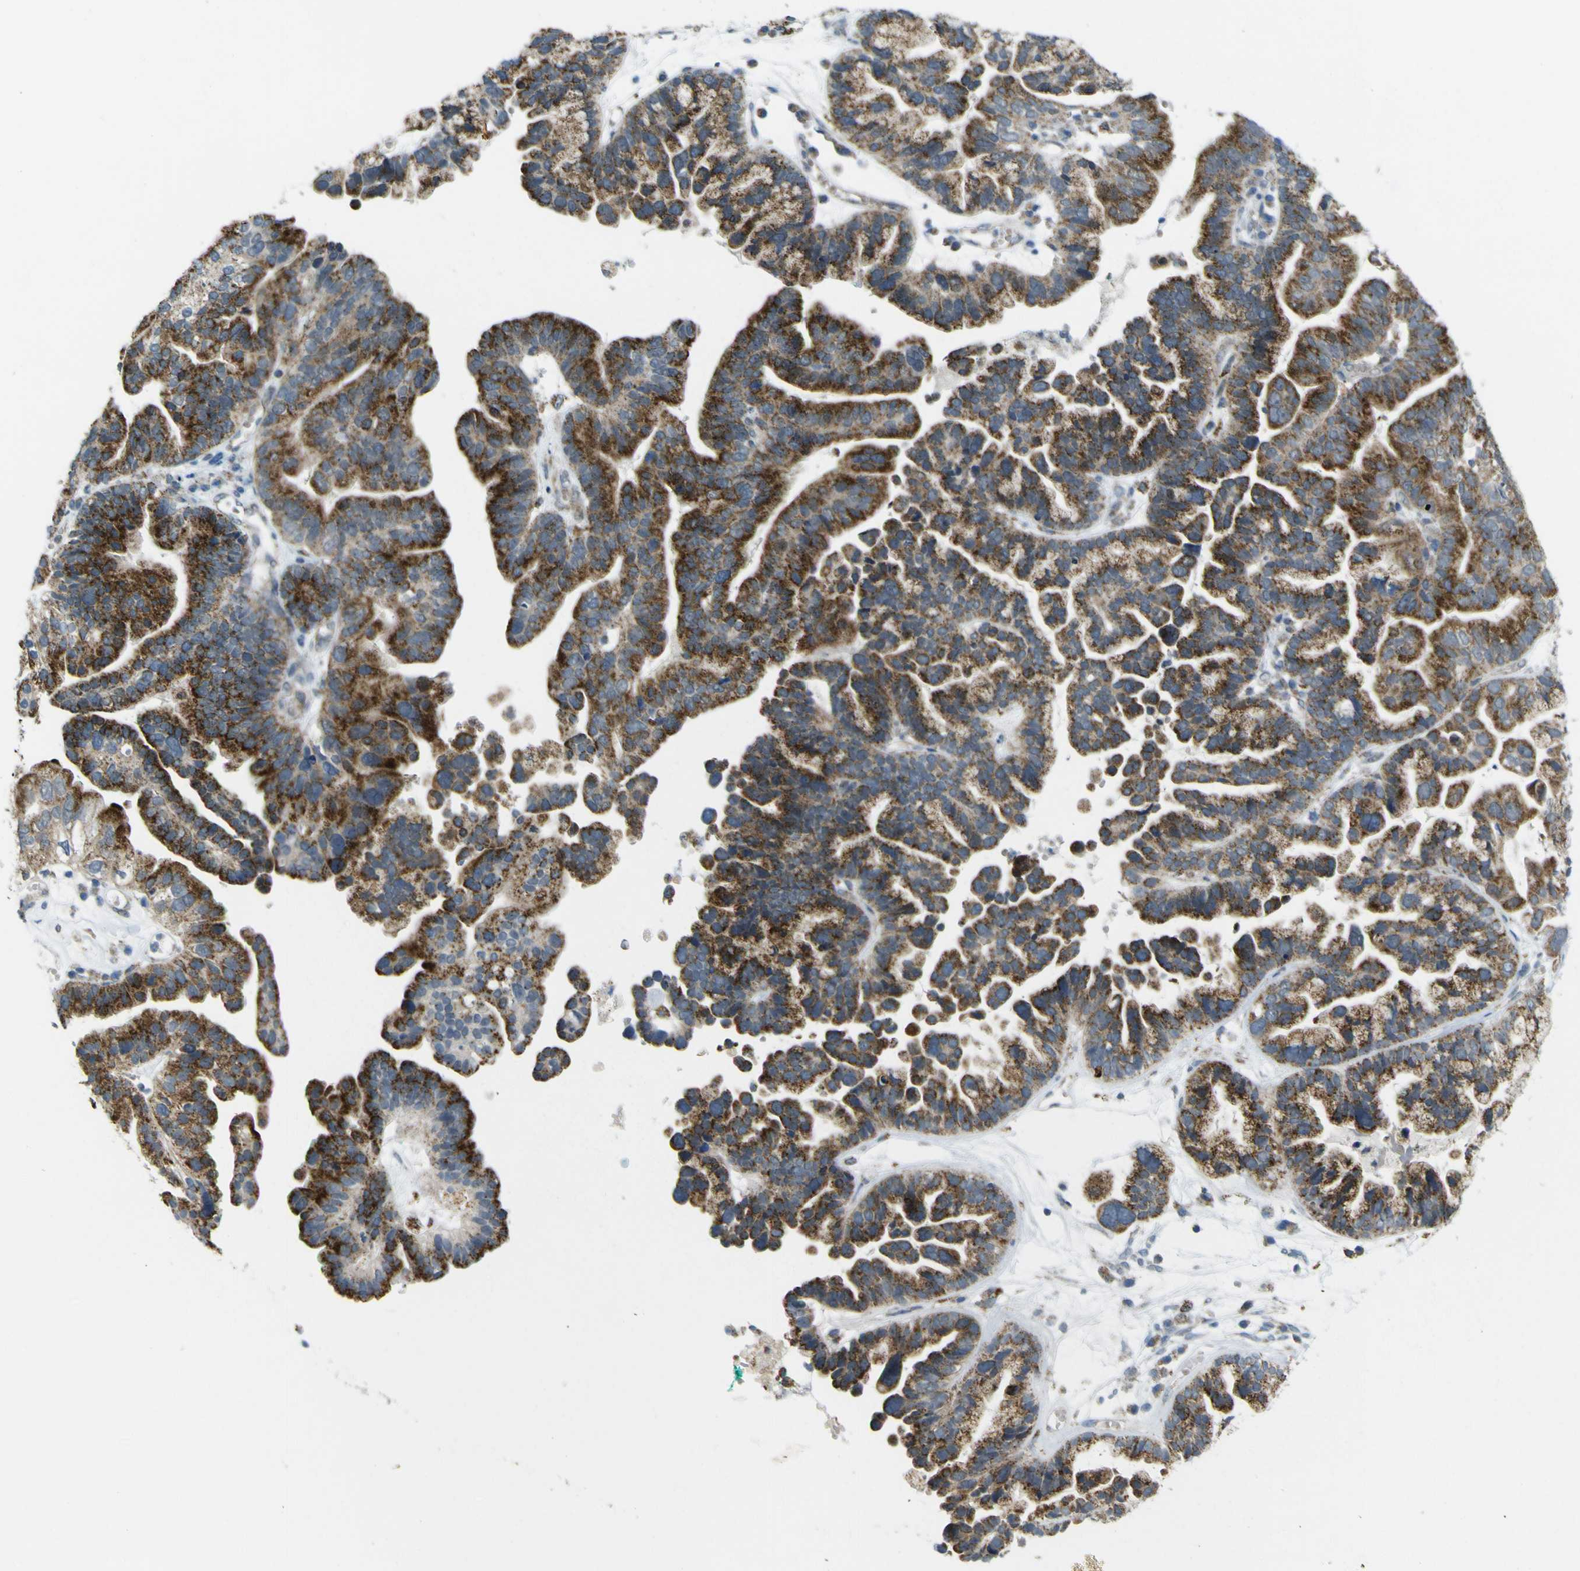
{"staining": {"intensity": "moderate", "quantity": ">75%", "location": "cytoplasmic/membranous"}, "tissue": "ovarian cancer", "cell_type": "Tumor cells", "image_type": "cancer", "snomed": [{"axis": "morphology", "description": "Cystadenocarcinoma, serous, NOS"}, {"axis": "topography", "description": "Ovary"}], "caption": "Immunohistochemistry micrograph of ovarian serous cystadenocarcinoma stained for a protein (brown), which exhibits medium levels of moderate cytoplasmic/membranous expression in about >75% of tumor cells.", "gene": "ACBD5", "patient": {"sex": "female", "age": 56}}